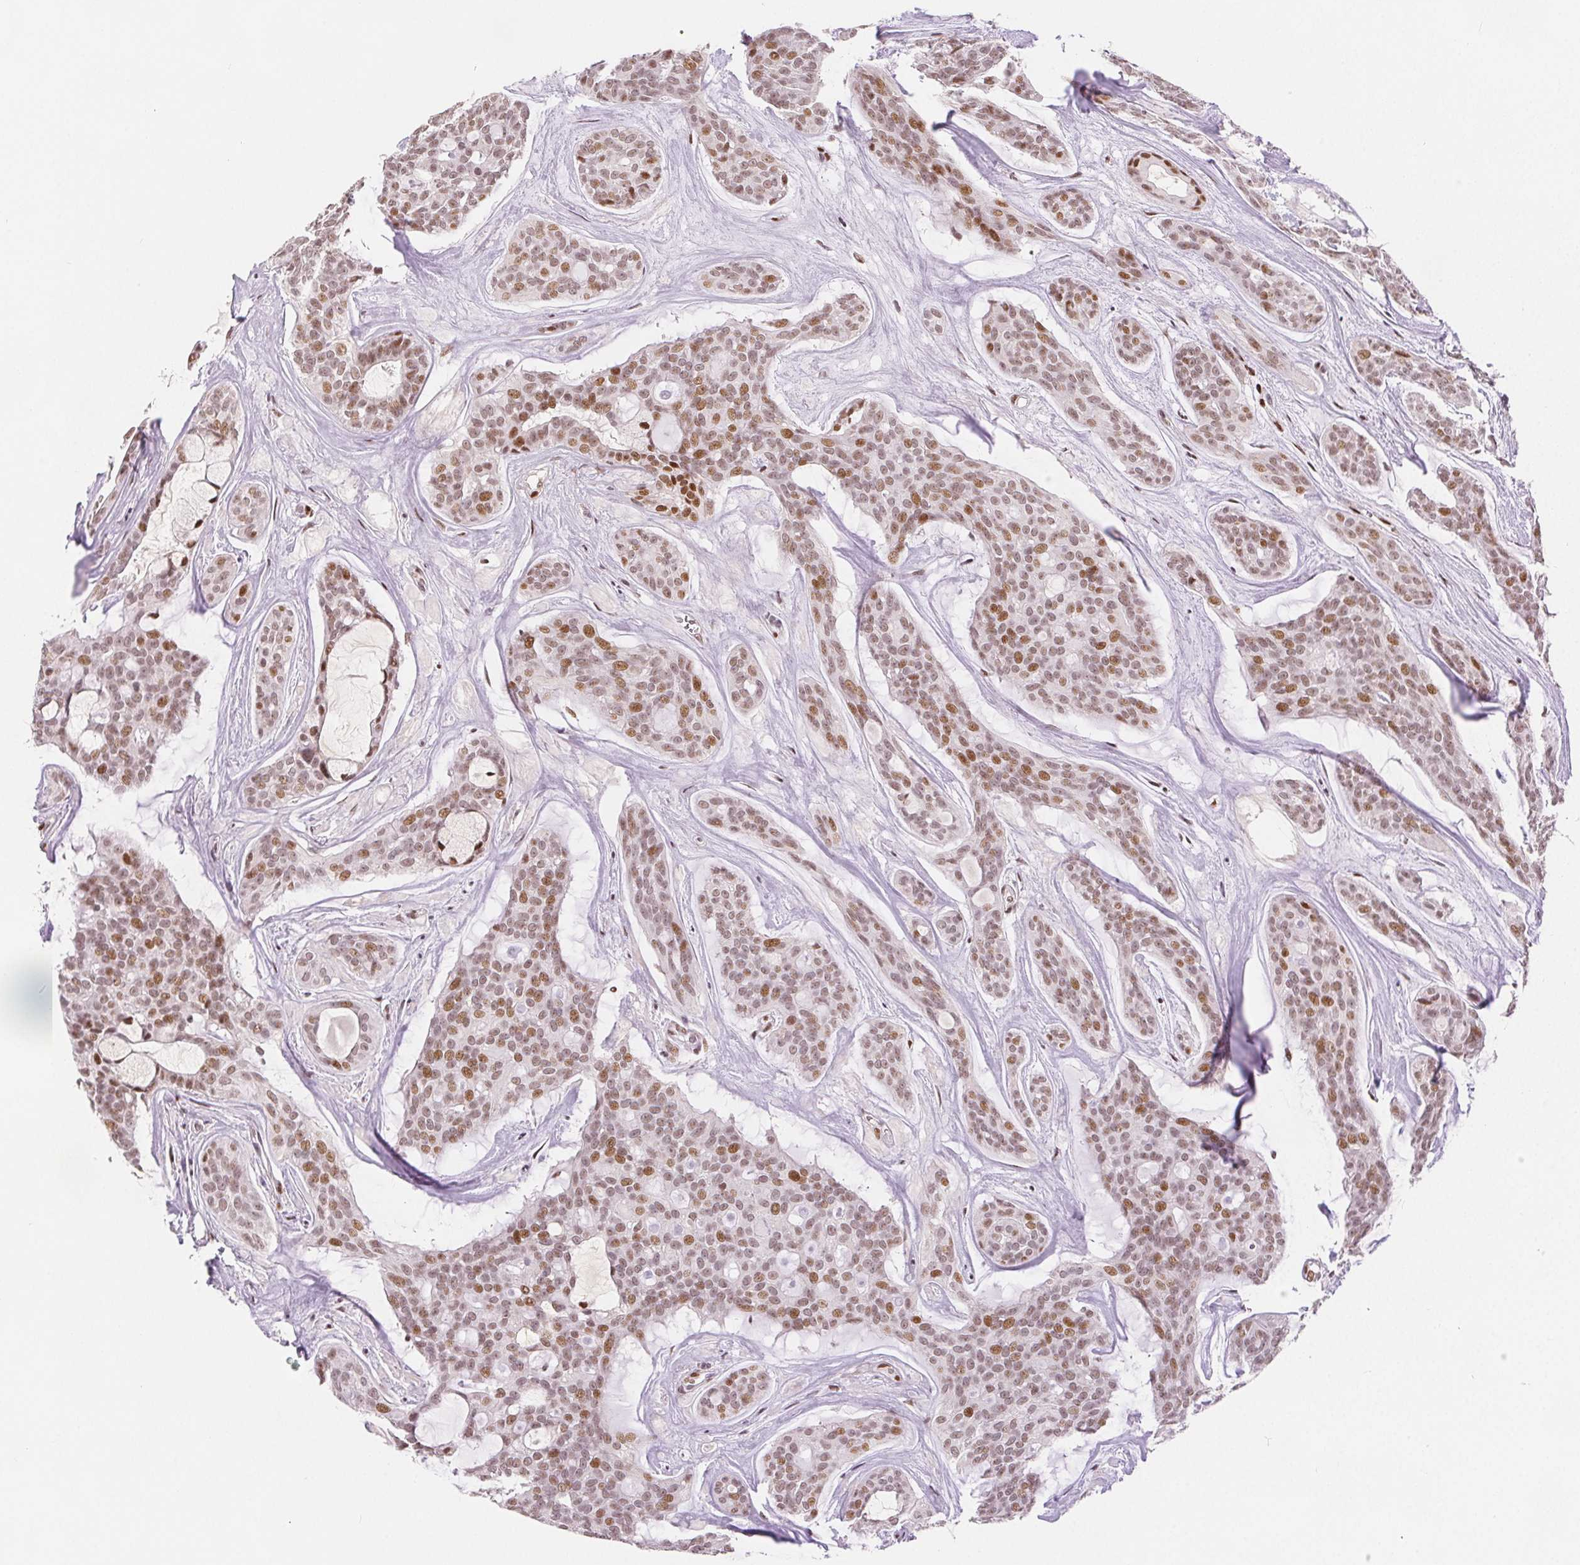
{"staining": {"intensity": "moderate", "quantity": ">75%", "location": "nuclear"}, "tissue": "head and neck cancer", "cell_type": "Tumor cells", "image_type": "cancer", "snomed": [{"axis": "morphology", "description": "Adenocarcinoma, NOS"}, {"axis": "topography", "description": "Head-Neck"}], "caption": "A high-resolution histopathology image shows IHC staining of adenocarcinoma (head and neck), which reveals moderate nuclear expression in about >75% of tumor cells.", "gene": "ZNF703", "patient": {"sex": "male", "age": 66}}